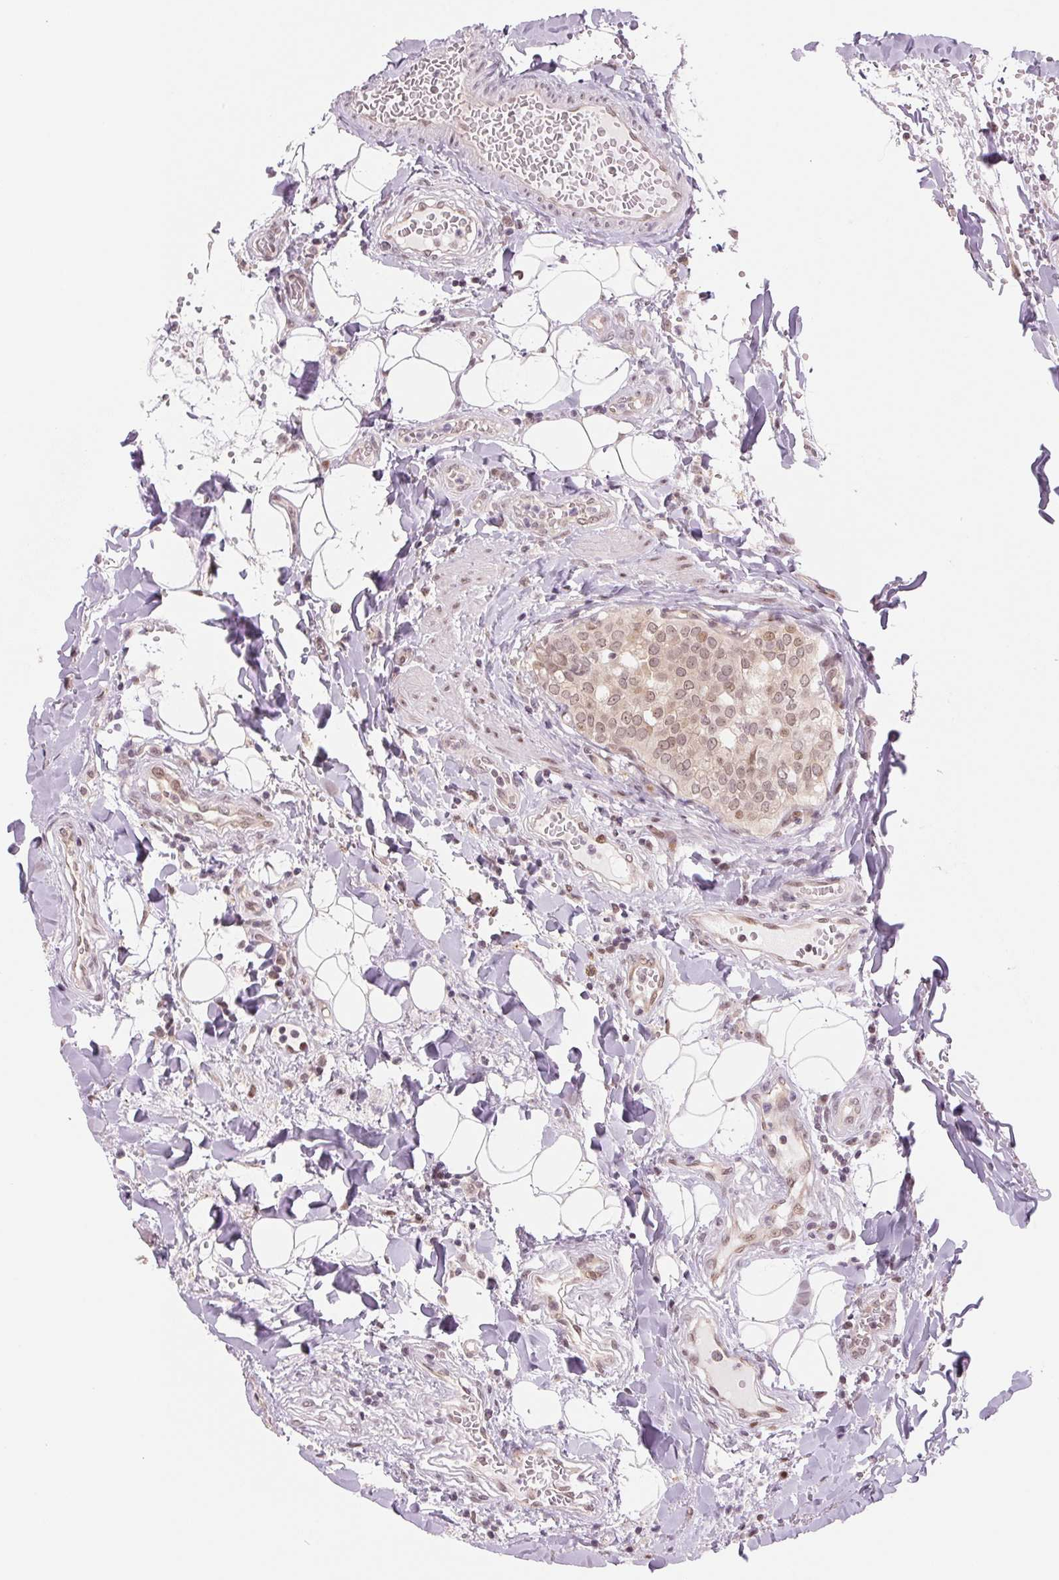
{"staining": {"intensity": "weak", "quantity": "25%-75%", "location": "nuclear"}, "tissue": "thyroid cancer", "cell_type": "Tumor cells", "image_type": "cancer", "snomed": [{"axis": "morphology", "description": "Papillary adenocarcinoma, NOS"}, {"axis": "topography", "description": "Thyroid gland"}], "caption": "Protein expression analysis of human thyroid papillary adenocarcinoma reveals weak nuclear positivity in about 25%-75% of tumor cells. The protein is stained brown, and the nuclei are stained in blue (DAB IHC with brightfield microscopy, high magnification).", "gene": "DNAJB6", "patient": {"sex": "male", "age": 20}}